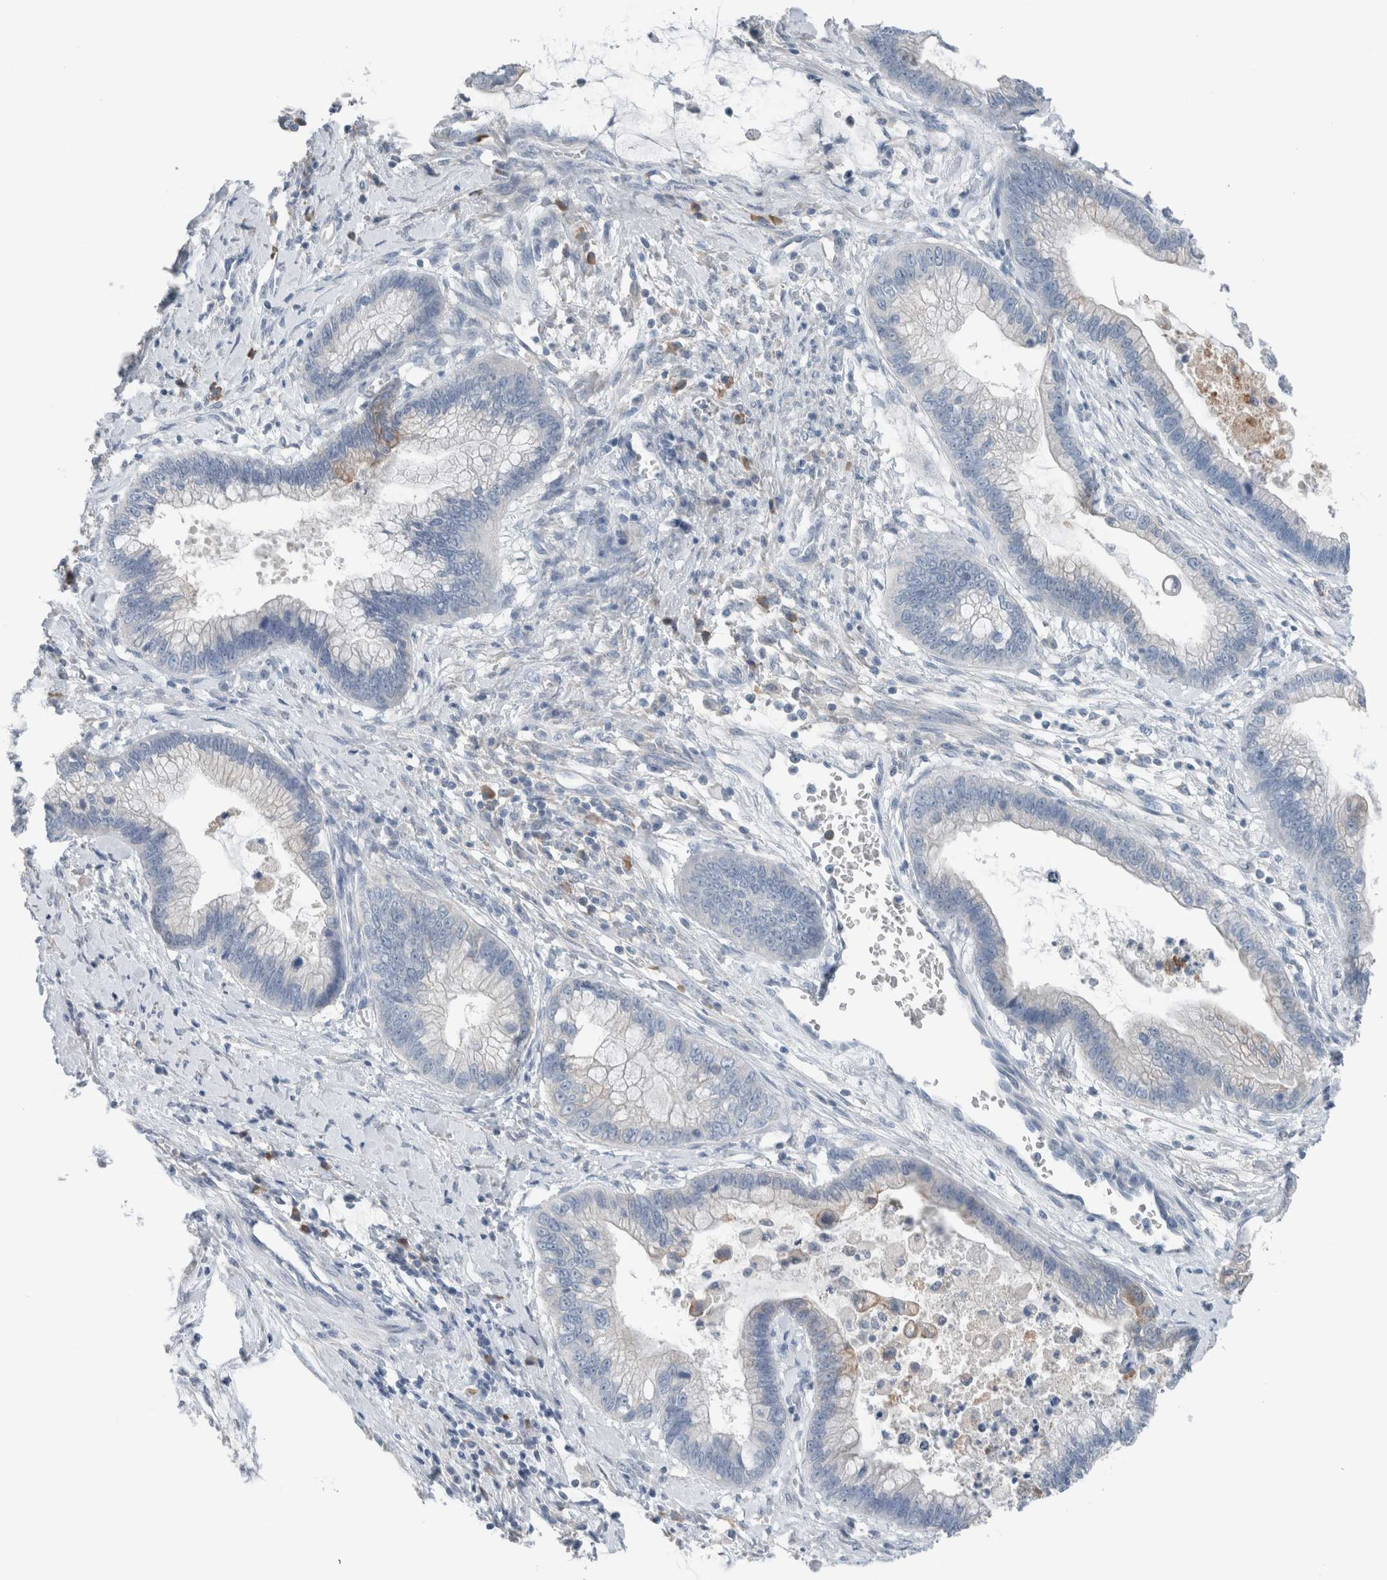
{"staining": {"intensity": "negative", "quantity": "none", "location": "none"}, "tissue": "cervical cancer", "cell_type": "Tumor cells", "image_type": "cancer", "snomed": [{"axis": "morphology", "description": "Adenocarcinoma, NOS"}, {"axis": "topography", "description": "Cervix"}], "caption": "High power microscopy image of an immunohistochemistry (IHC) micrograph of adenocarcinoma (cervical), revealing no significant expression in tumor cells.", "gene": "DUOX1", "patient": {"sex": "female", "age": 44}}